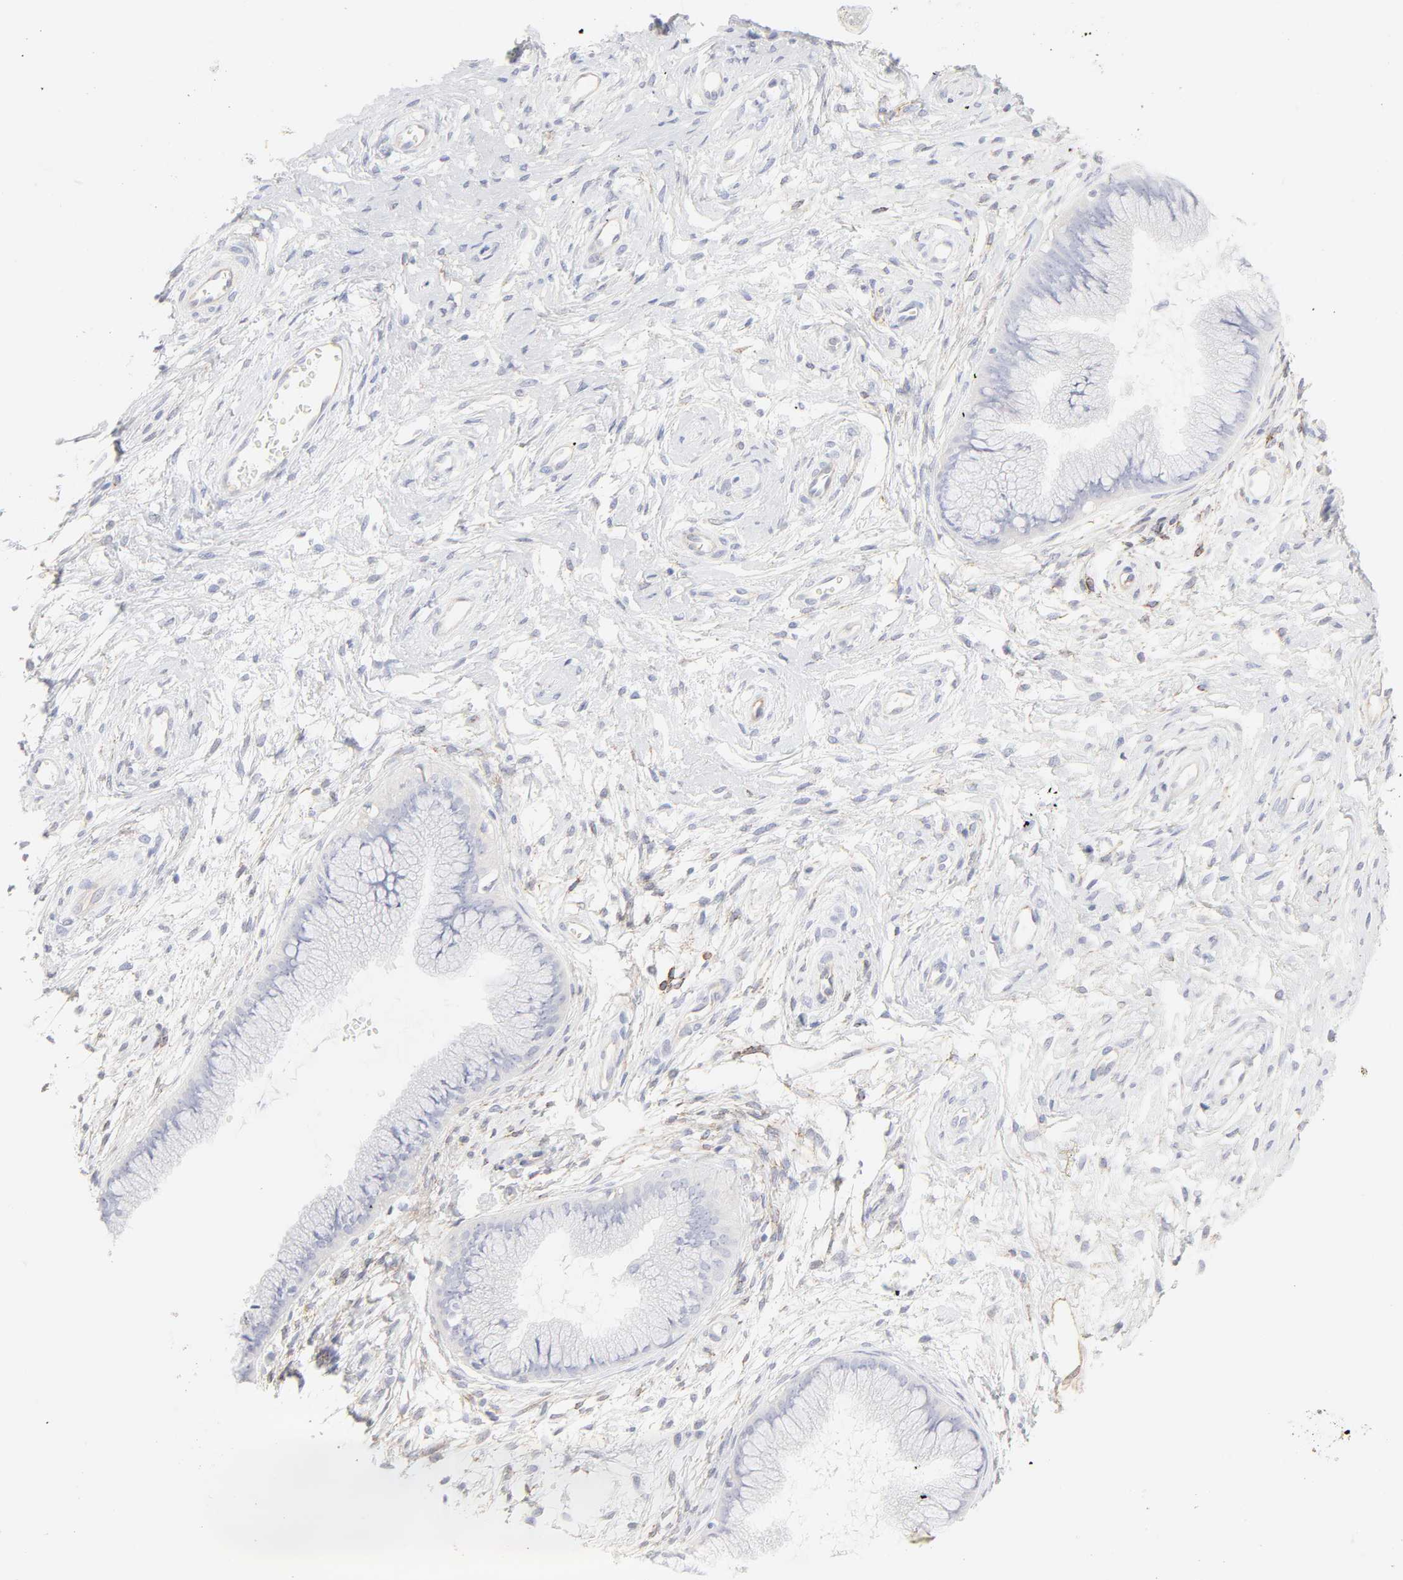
{"staining": {"intensity": "negative", "quantity": "none", "location": "none"}, "tissue": "cervix", "cell_type": "Glandular cells", "image_type": "normal", "snomed": [{"axis": "morphology", "description": "Normal tissue, NOS"}, {"axis": "topography", "description": "Cervix"}], "caption": "Immunohistochemistry of normal cervix reveals no expression in glandular cells.", "gene": "ITGA5", "patient": {"sex": "female", "age": 39}}